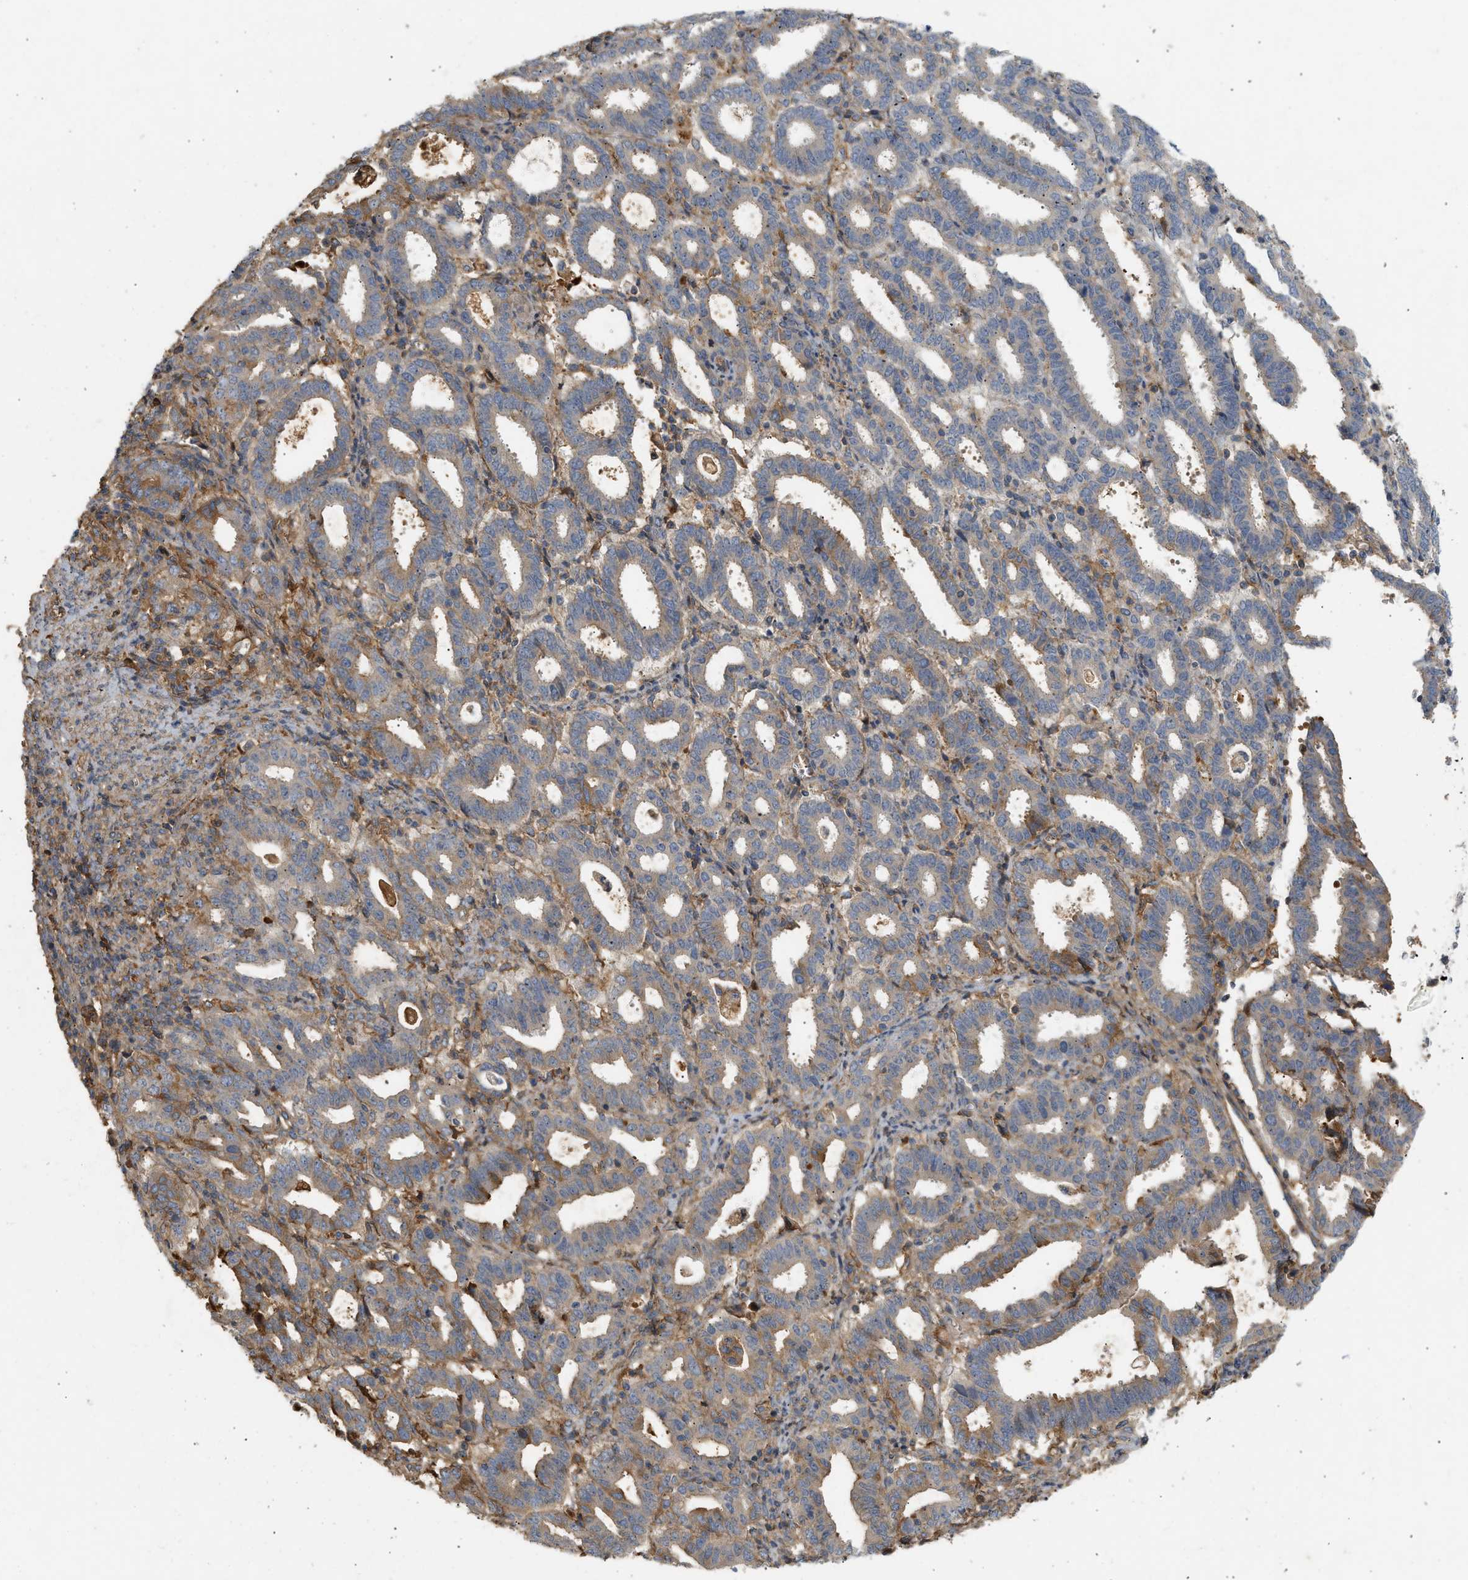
{"staining": {"intensity": "weak", "quantity": "<25%", "location": "cytoplasmic/membranous"}, "tissue": "endometrial cancer", "cell_type": "Tumor cells", "image_type": "cancer", "snomed": [{"axis": "morphology", "description": "Adenocarcinoma, NOS"}, {"axis": "topography", "description": "Uterus"}], "caption": "High magnification brightfield microscopy of endometrial adenocarcinoma stained with DAB (3,3'-diaminobenzidine) (brown) and counterstained with hematoxylin (blue): tumor cells show no significant positivity. (DAB immunohistochemistry (IHC), high magnification).", "gene": "F8", "patient": {"sex": "female", "age": 83}}